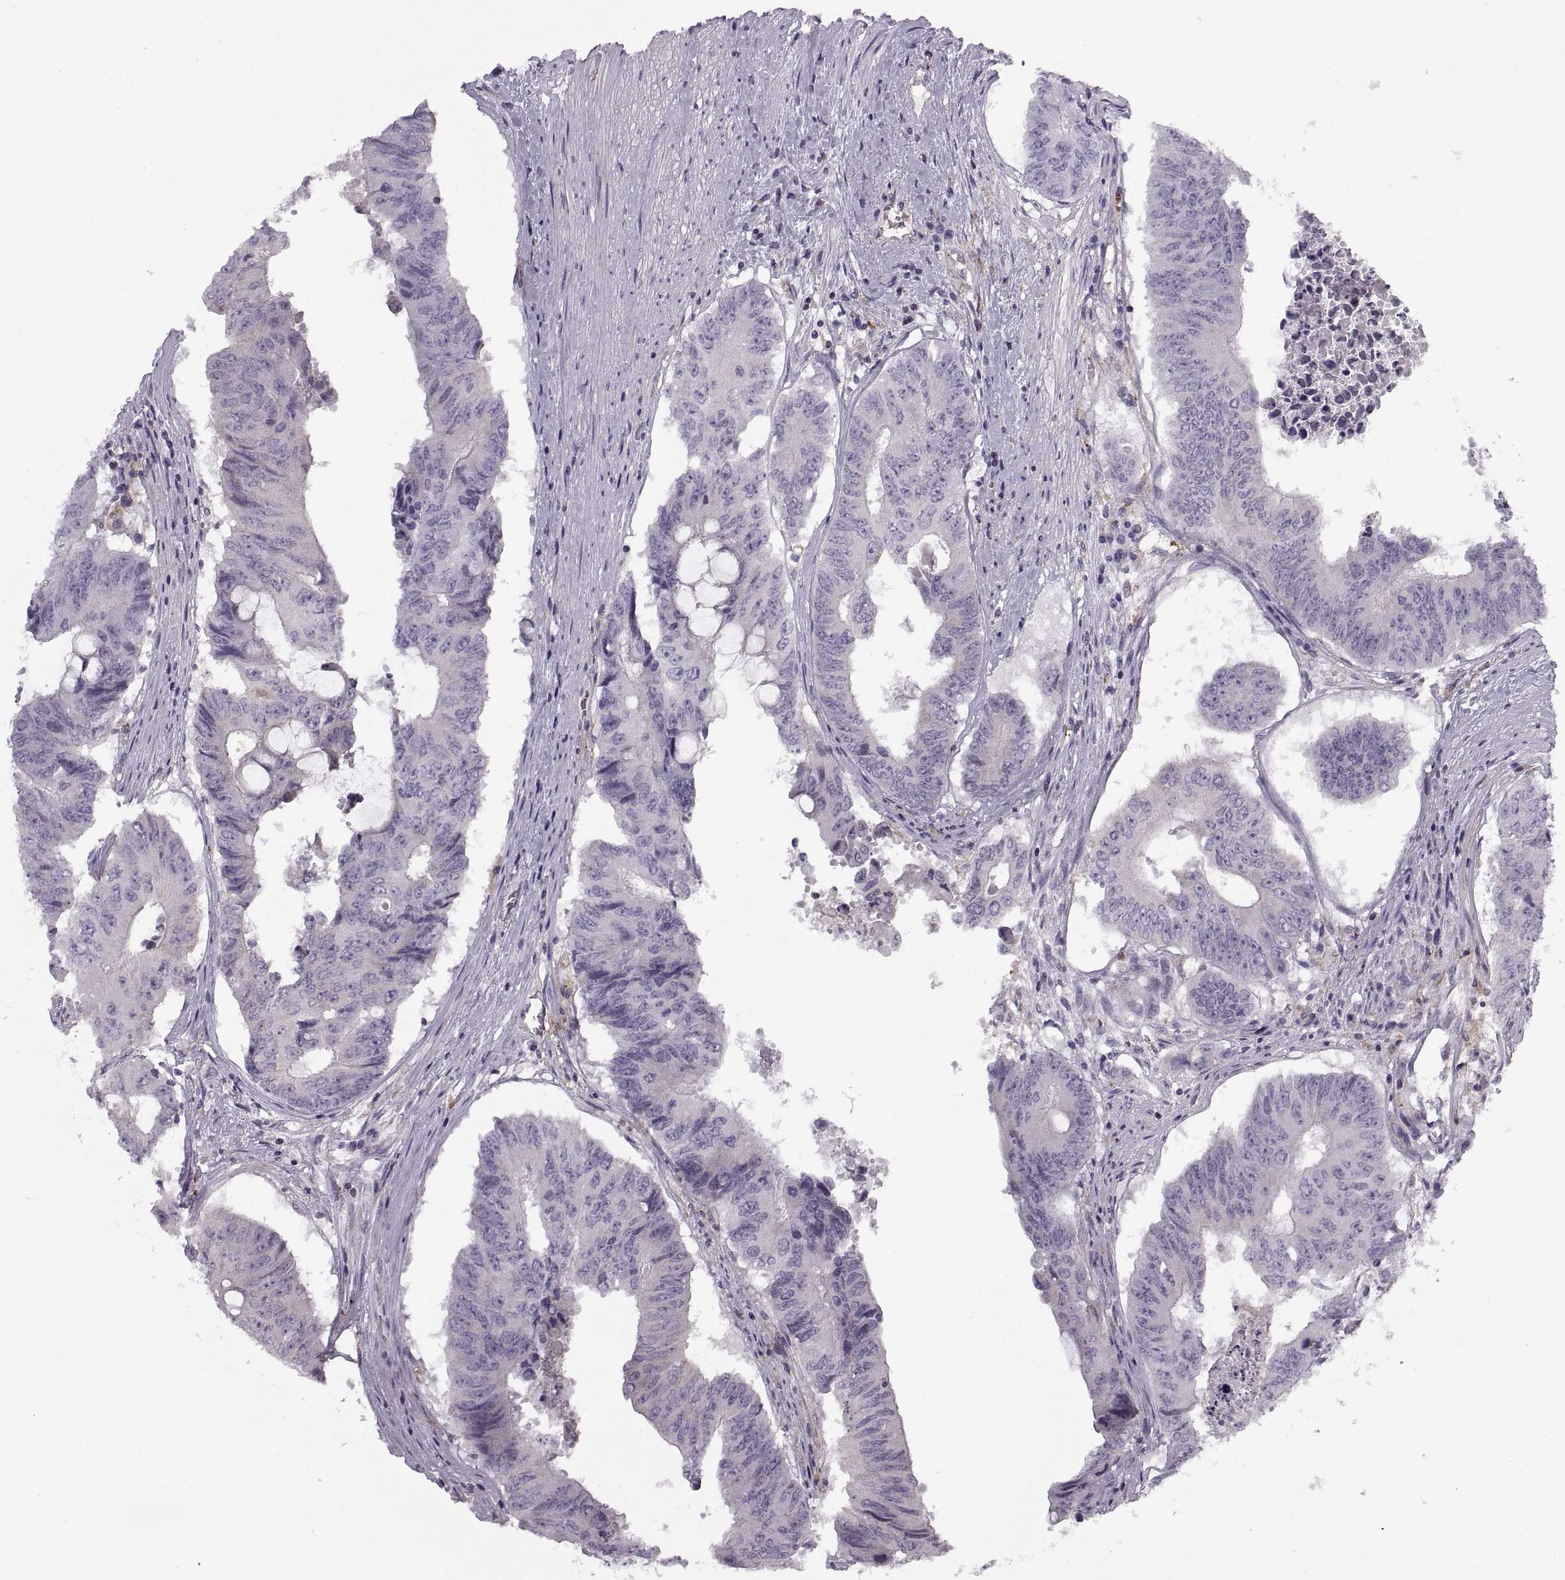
{"staining": {"intensity": "negative", "quantity": "none", "location": "none"}, "tissue": "colorectal cancer", "cell_type": "Tumor cells", "image_type": "cancer", "snomed": [{"axis": "morphology", "description": "Adenocarcinoma, NOS"}, {"axis": "topography", "description": "Rectum"}], "caption": "Immunohistochemical staining of colorectal adenocarcinoma shows no significant expression in tumor cells.", "gene": "RALB", "patient": {"sex": "male", "age": 59}}